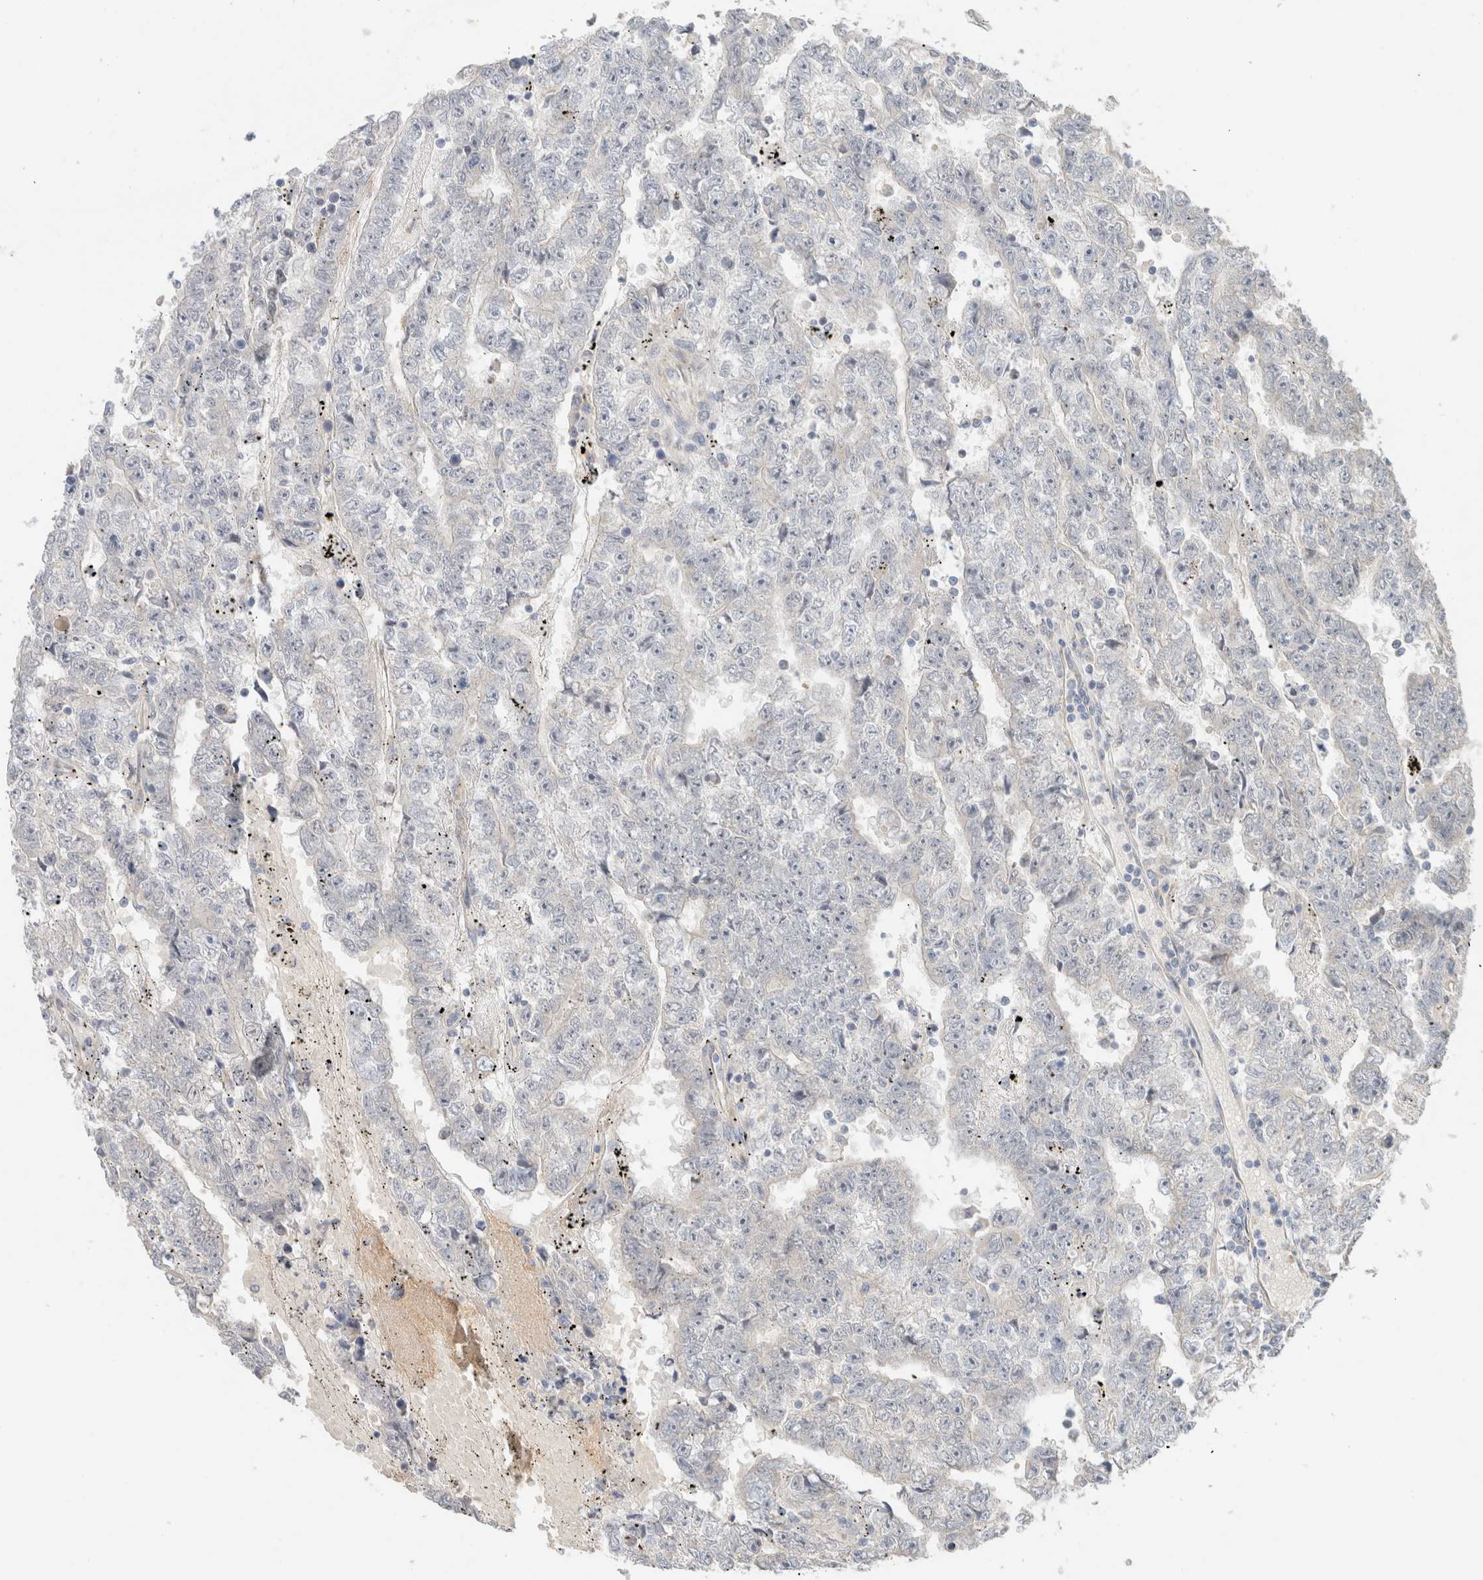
{"staining": {"intensity": "negative", "quantity": "none", "location": "none"}, "tissue": "testis cancer", "cell_type": "Tumor cells", "image_type": "cancer", "snomed": [{"axis": "morphology", "description": "Carcinoma, Embryonal, NOS"}, {"axis": "topography", "description": "Testis"}], "caption": "IHC micrograph of neoplastic tissue: testis cancer stained with DAB (3,3'-diaminobenzidine) exhibits no significant protein expression in tumor cells.", "gene": "CA13", "patient": {"sex": "male", "age": 25}}